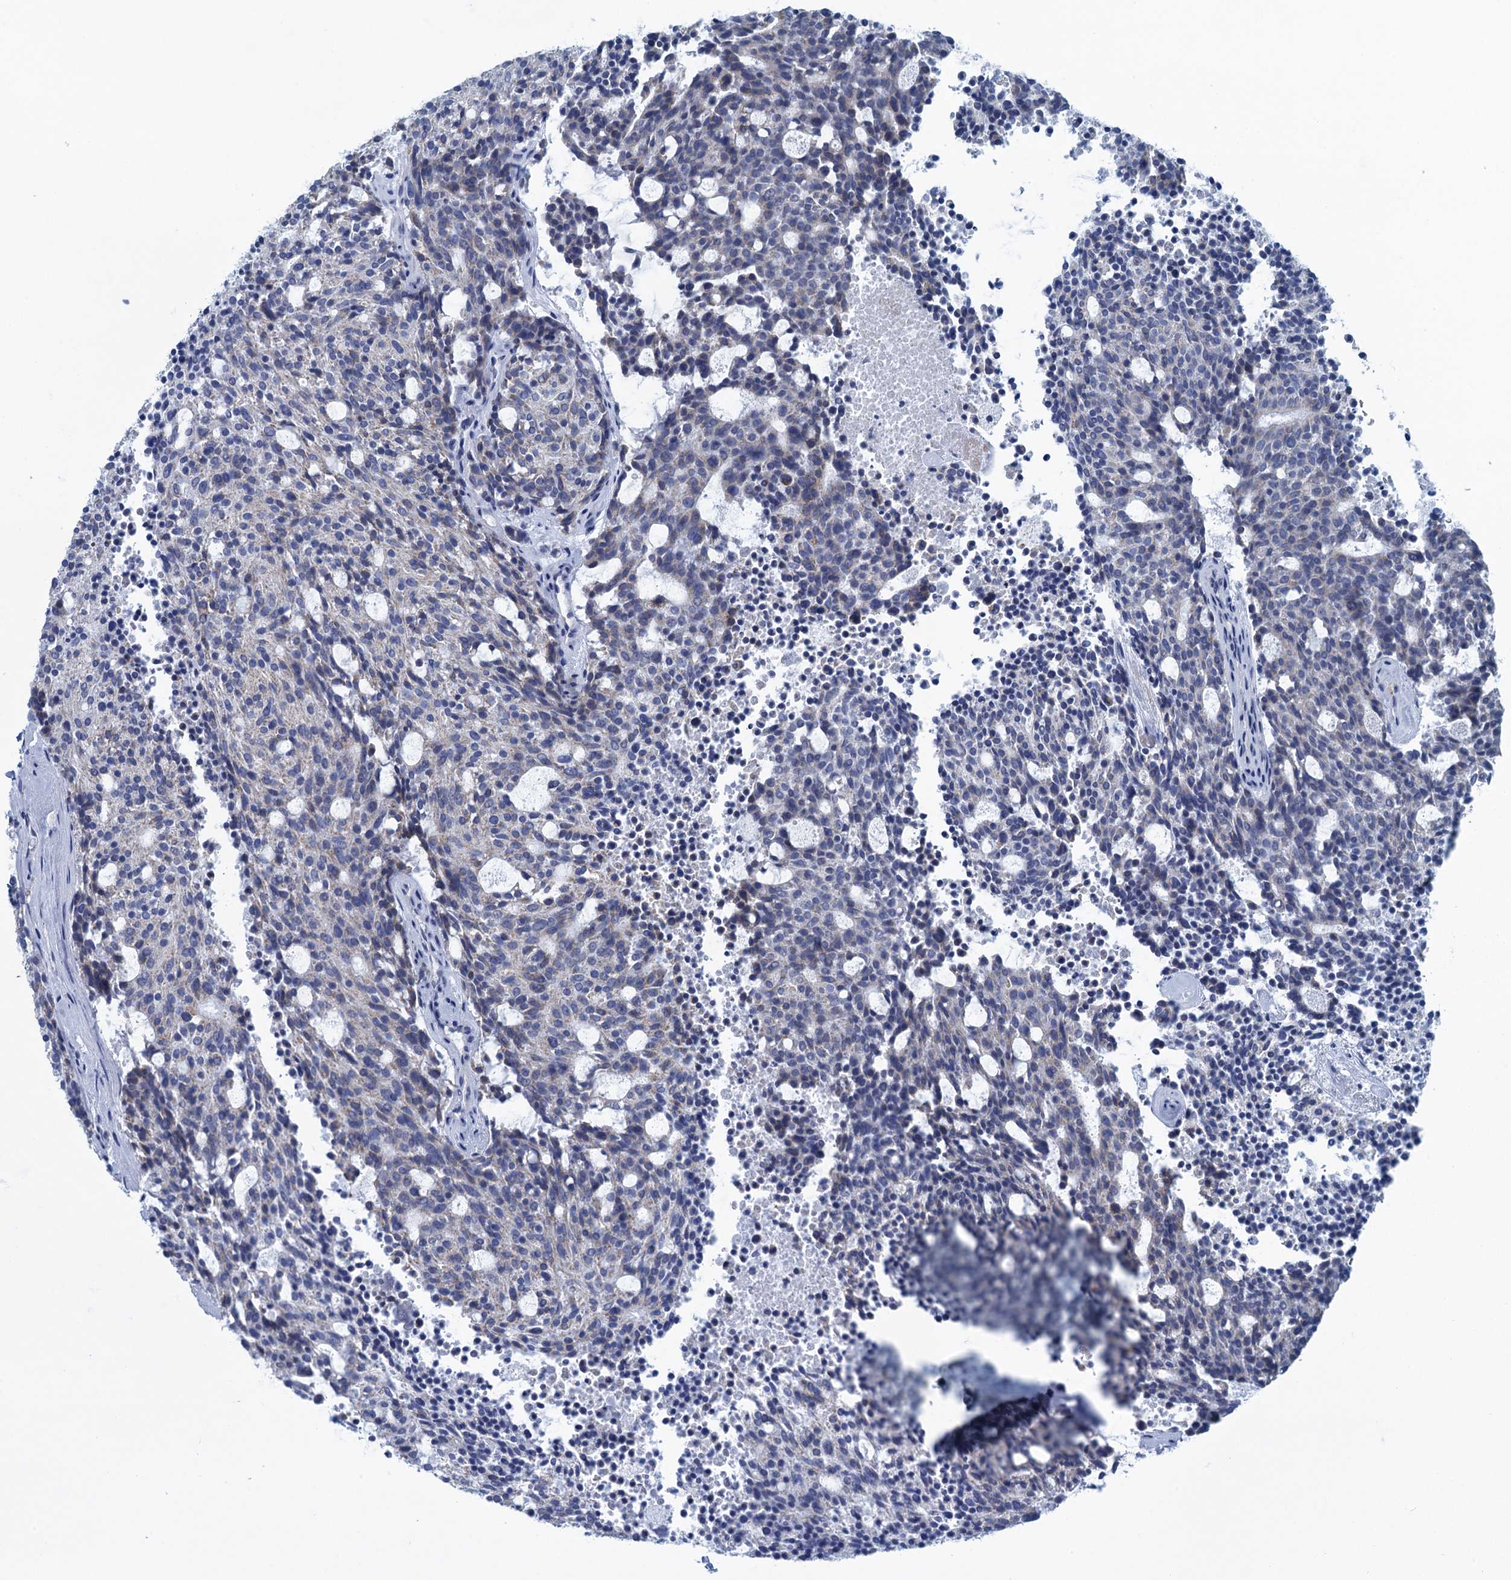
{"staining": {"intensity": "negative", "quantity": "none", "location": "none"}, "tissue": "carcinoid", "cell_type": "Tumor cells", "image_type": "cancer", "snomed": [{"axis": "morphology", "description": "Carcinoid, malignant, NOS"}, {"axis": "topography", "description": "Pancreas"}], "caption": "Carcinoid stained for a protein using immunohistochemistry reveals no staining tumor cells.", "gene": "SCEL", "patient": {"sex": "female", "age": 54}}